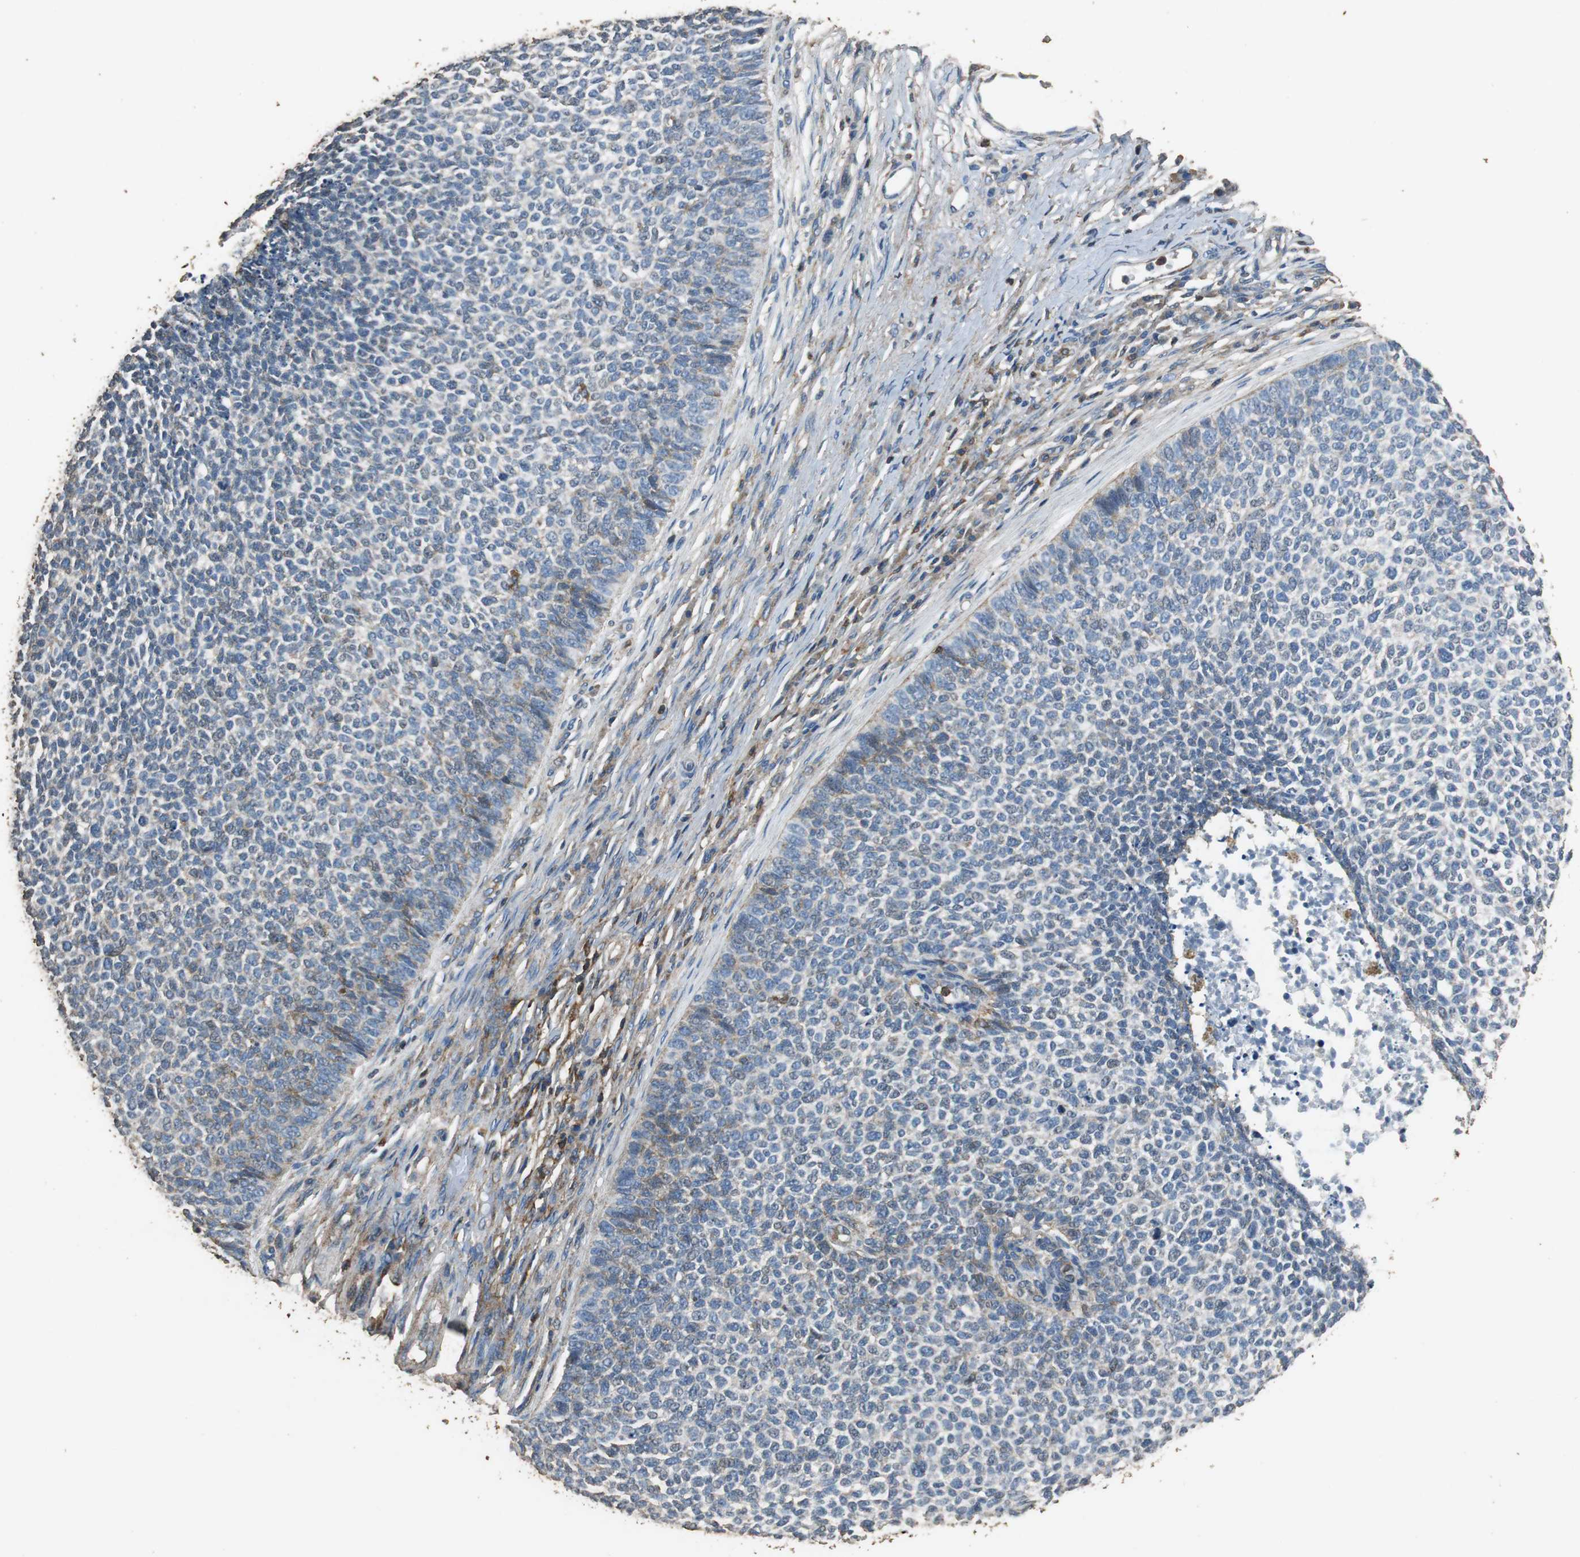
{"staining": {"intensity": "moderate", "quantity": ">75%", "location": "cytoplasmic/membranous"}, "tissue": "skin cancer", "cell_type": "Tumor cells", "image_type": "cancer", "snomed": [{"axis": "morphology", "description": "Basal cell carcinoma"}, {"axis": "topography", "description": "Skin"}], "caption": "An image of human skin cancer stained for a protein reveals moderate cytoplasmic/membranous brown staining in tumor cells. (DAB IHC with brightfield microscopy, high magnification).", "gene": "PRKRA", "patient": {"sex": "female", "age": 84}}